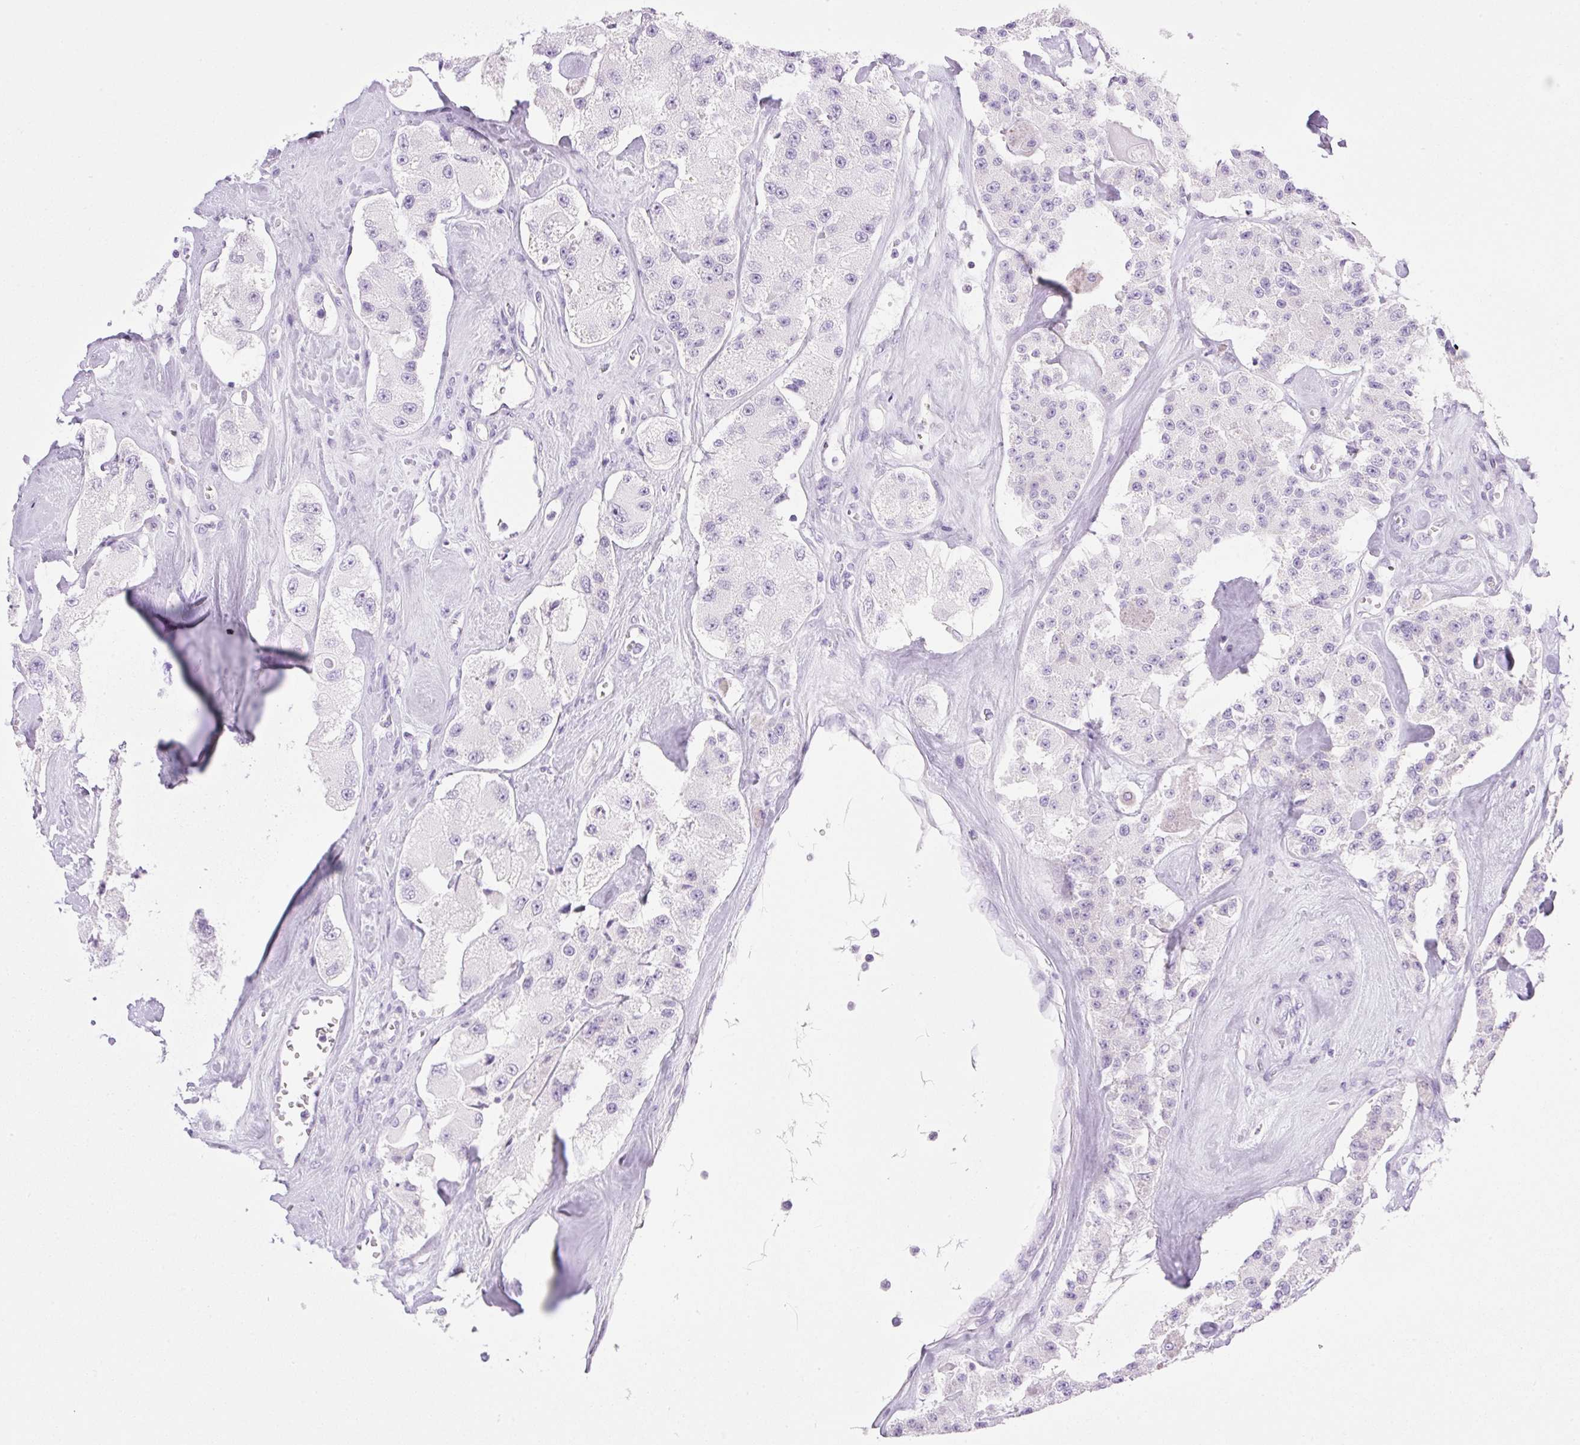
{"staining": {"intensity": "negative", "quantity": "none", "location": "none"}, "tissue": "carcinoid", "cell_type": "Tumor cells", "image_type": "cancer", "snomed": [{"axis": "morphology", "description": "Carcinoid, malignant, NOS"}, {"axis": "topography", "description": "Pancreas"}], "caption": "Immunohistochemistry histopathology image of neoplastic tissue: human carcinoid stained with DAB (3,3'-diaminobenzidine) exhibits no significant protein positivity in tumor cells.", "gene": "SPRR4", "patient": {"sex": "male", "age": 41}}